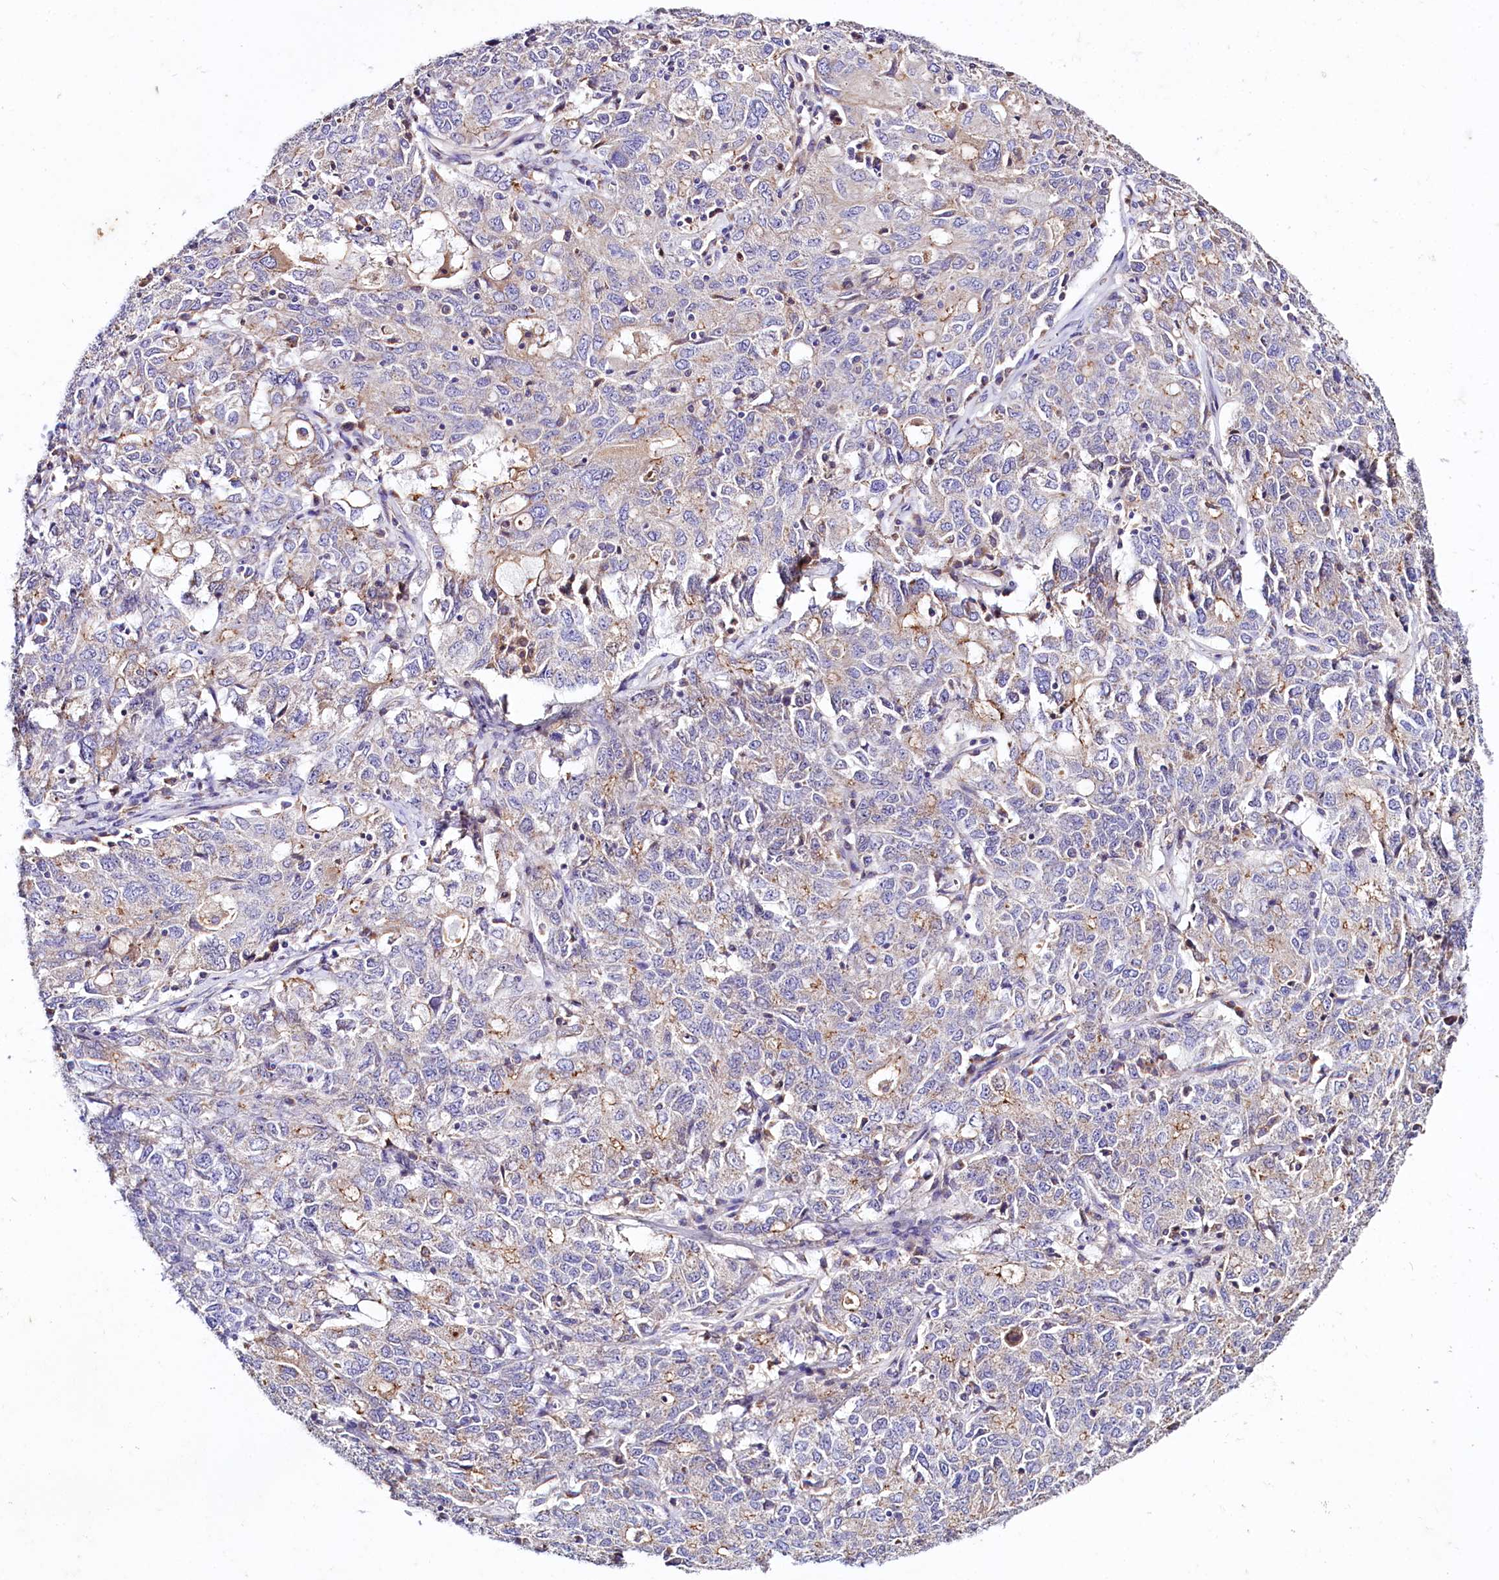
{"staining": {"intensity": "moderate", "quantity": "<25%", "location": "cytoplasmic/membranous"}, "tissue": "ovarian cancer", "cell_type": "Tumor cells", "image_type": "cancer", "snomed": [{"axis": "morphology", "description": "Carcinoma, endometroid"}, {"axis": "topography", "description": "Ovary"}], "caption": "The micrograph demonstrates staining of ovarian cancer (endometroid carcinoma), revealing moderate cytoplasmic/membranous protein positivity (brown color) within tumor cells.", "gene": "SACM1L", "patient": {"sex": "female", "age": 62}}